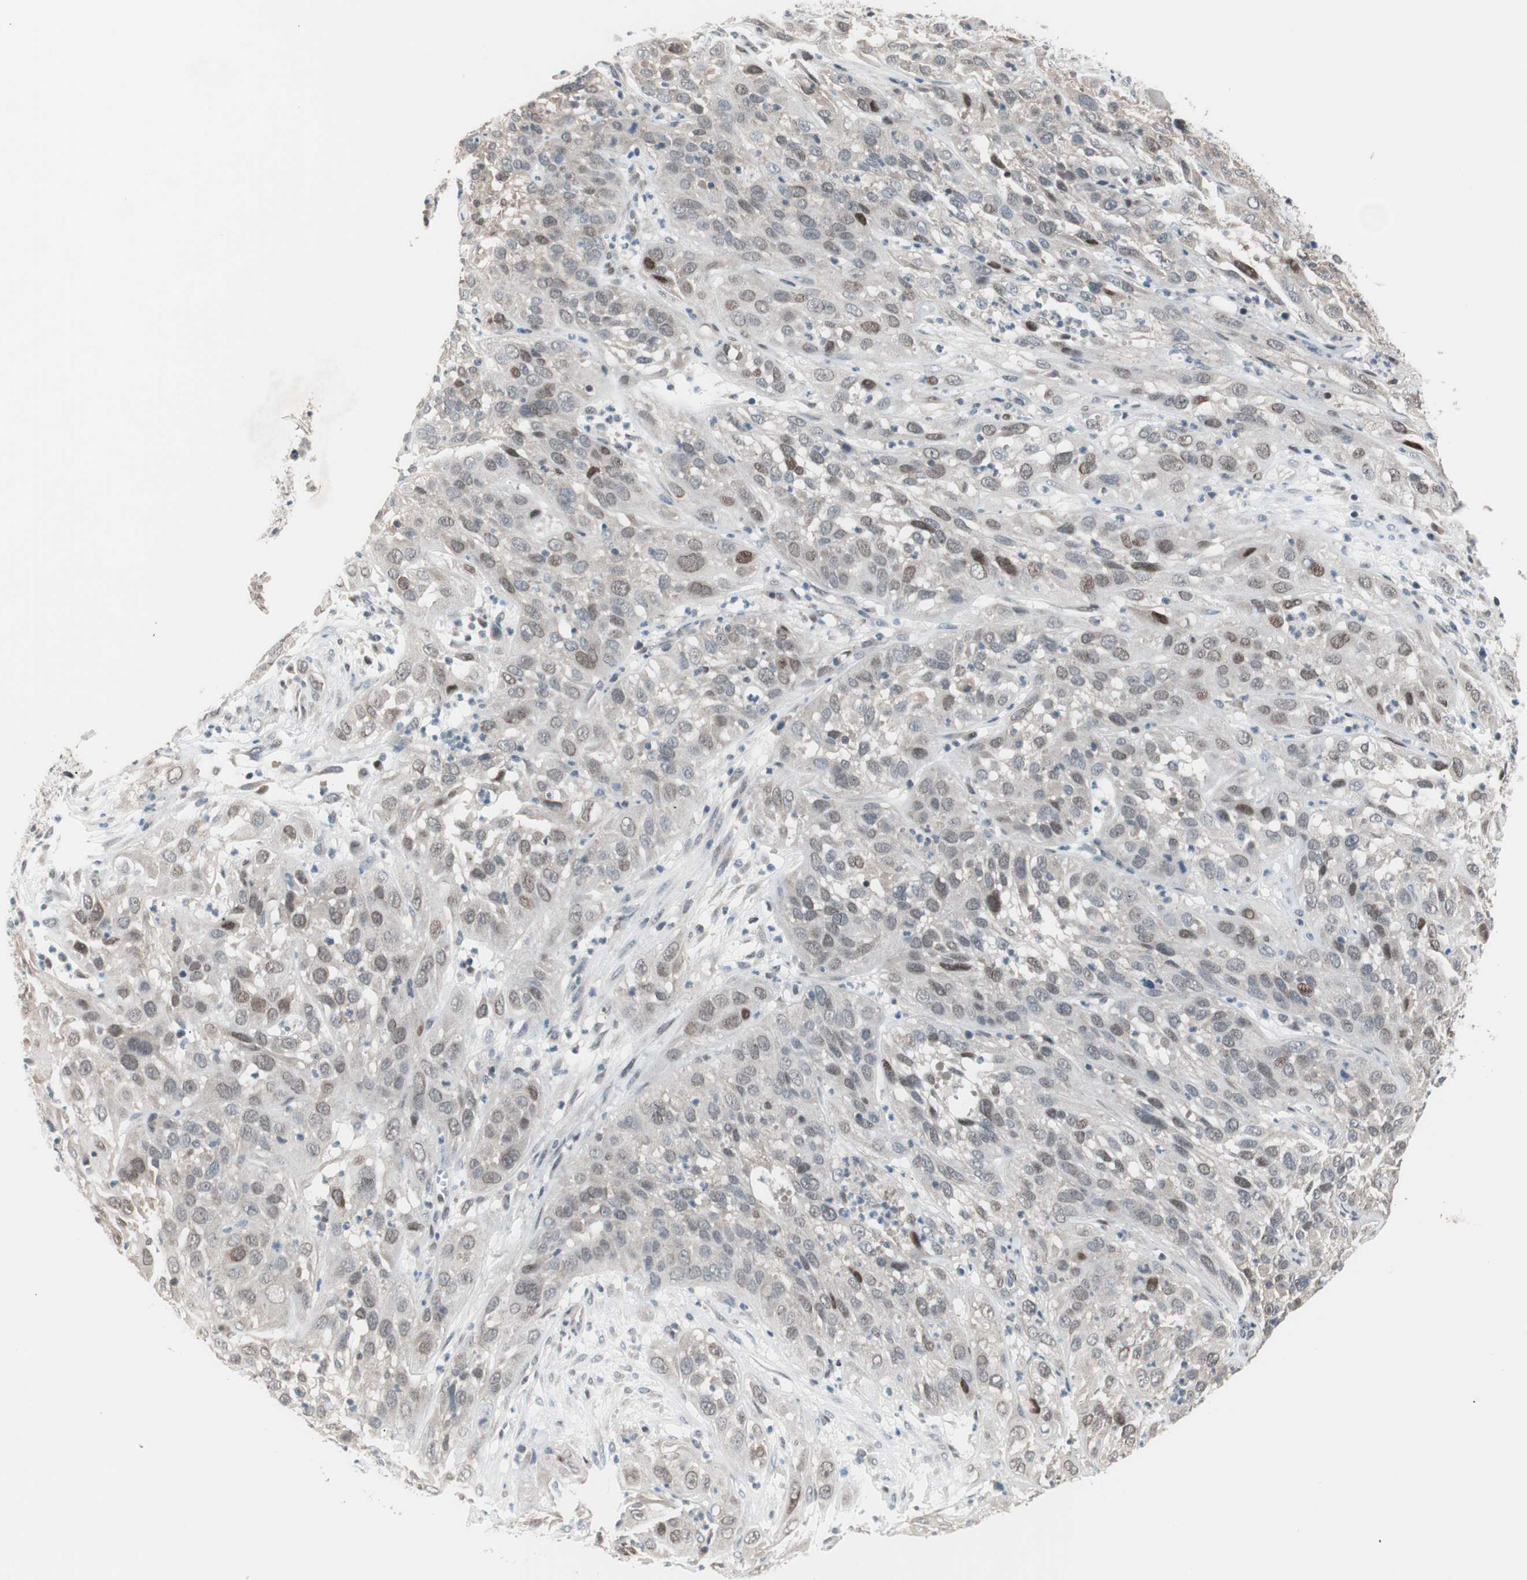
{"staining": {"intensity": "weak", "quantity": "<25%", "location": "nuclear"}, "tissue": "cervical cancer", "cell_type": "Tumor cells", "image_type": "cancer", "snomed": [{"axis": "morphology", "description": "Squamous cell carcinoma, NOS"}, {"axis": "topography", "description": "Cervix"}], "caption": "Cervical cancer (squamous cell carcinoma) was stained to show a protein in brown. There is no significant staining in tumor cells.", "gene": "POLH", "patient": {"sex": "female", "age": 32}}